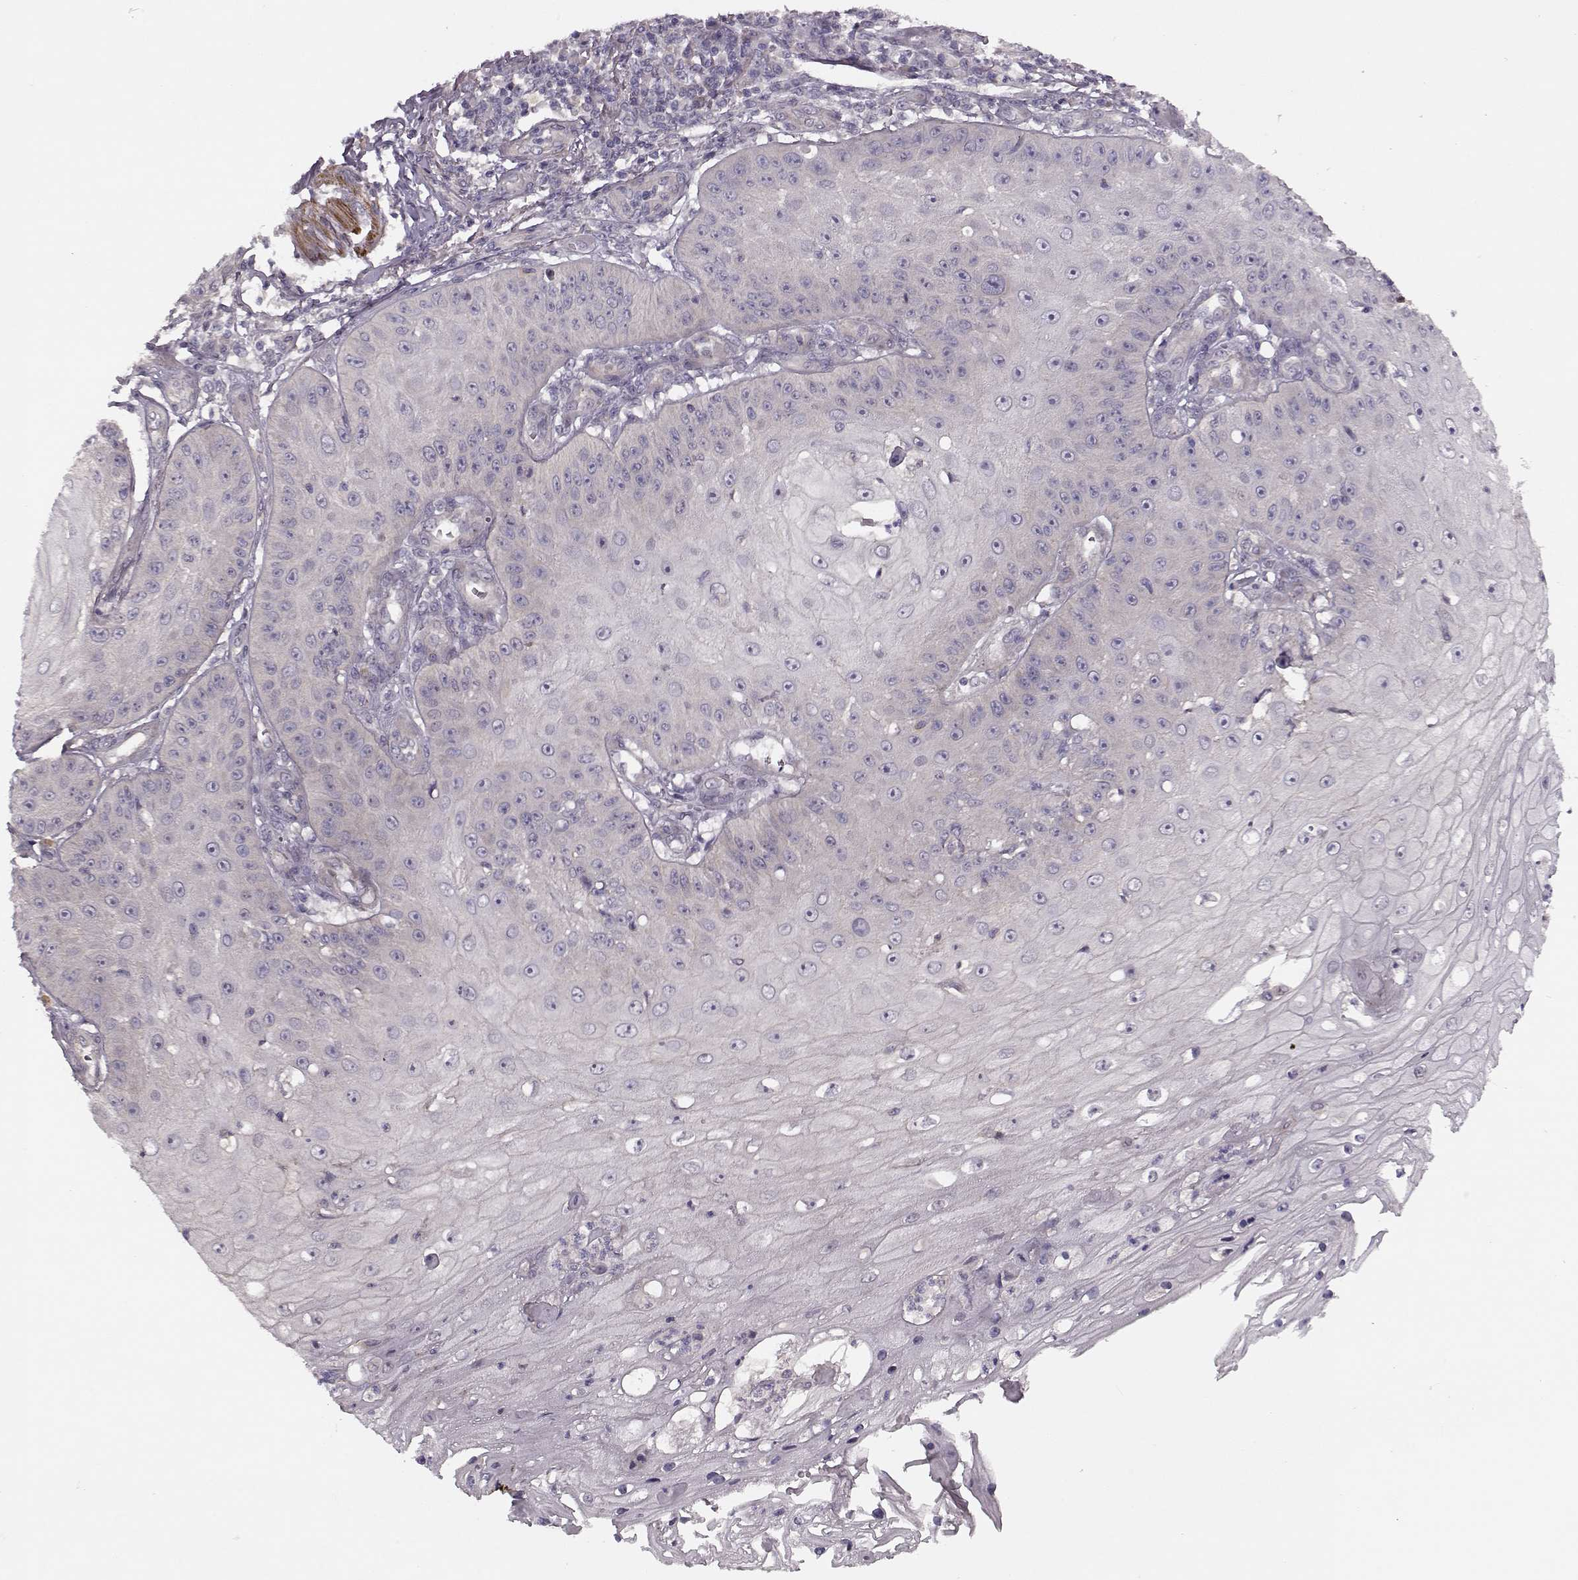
{"staining": {"intensity": "negative", "quantity": "none", "location": "none"}, "tissue": "skin cancer", "cell_type": "Tumor cells", "image_type": "cancer", "snomed": [{"axis": "morphology", "description": "Squamous cell carcinoma, NOS"}, {"axis": "topography", "description": "Skin"}], "caption": "DAB (3,3'-diaminobenzidine) immunohistochemical staining of human skin cancer shows no significant expression in tumor cells.", "gene": "SLAIN2", "patient": {"sex": "male", "age": 70}}